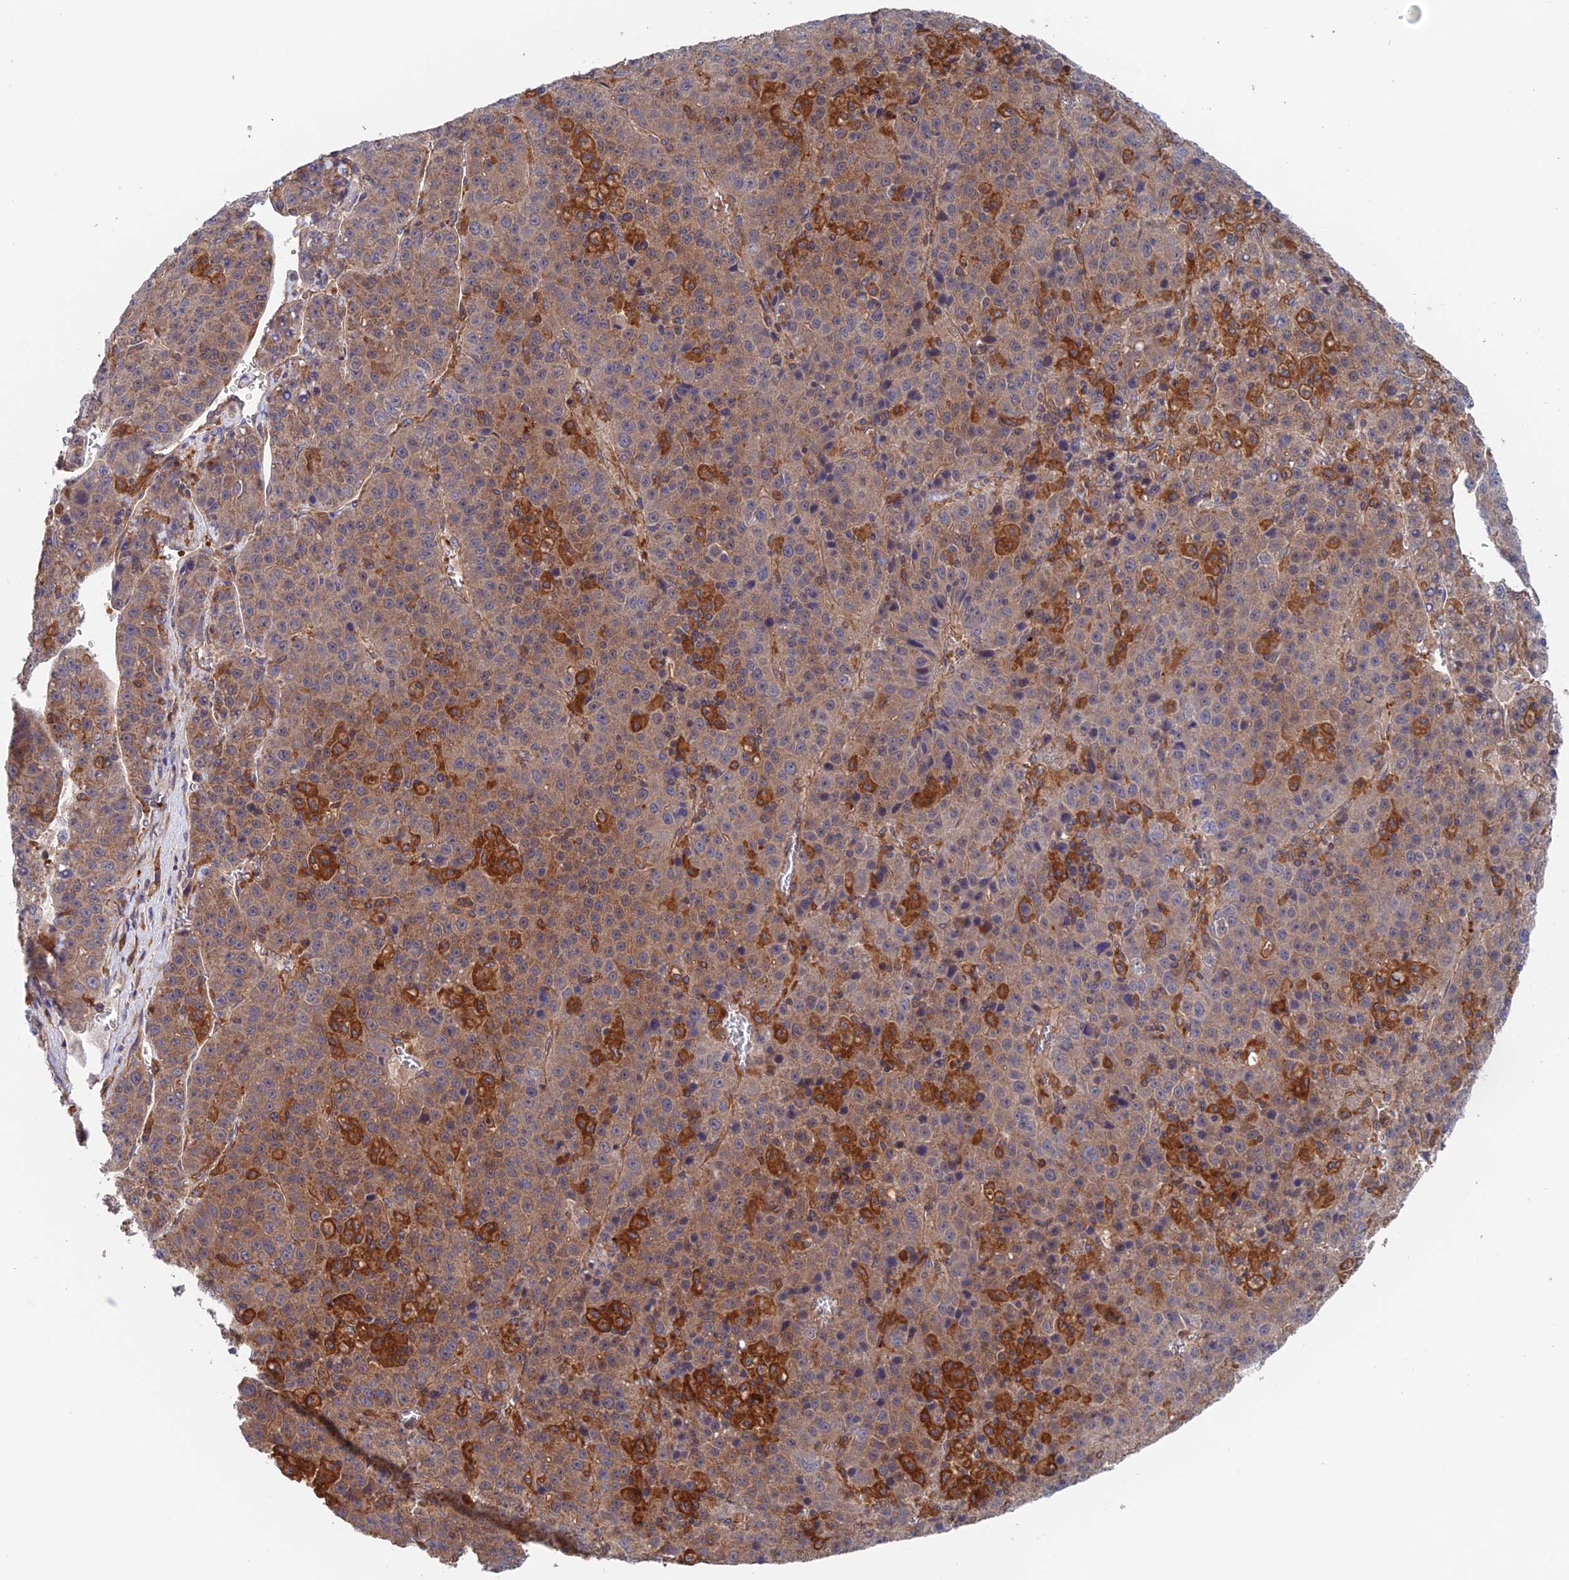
{"staining": {"intensity": "weak", "quantity": "25%-75%", "location": "cytoplasmic/membranous"}, "tissue": "liver cancer", "cell_type": "Tumor cells", "image_type": "cancer", "snomed": [{"axis": "morphology", "description": "Carcinoma, Hepatocellular, NOS"}, {"axis": "topography", "description": "Liver"}], "caption": "Human liver hepatocellular carcinoma stained for a protein (brown) reveals weak cytoplasmic/membranous positive expression in approximately 25%-75% of tumor cells.", "gene": "NUDT16L1", "patient": {"sex": "female", "age": 53}}